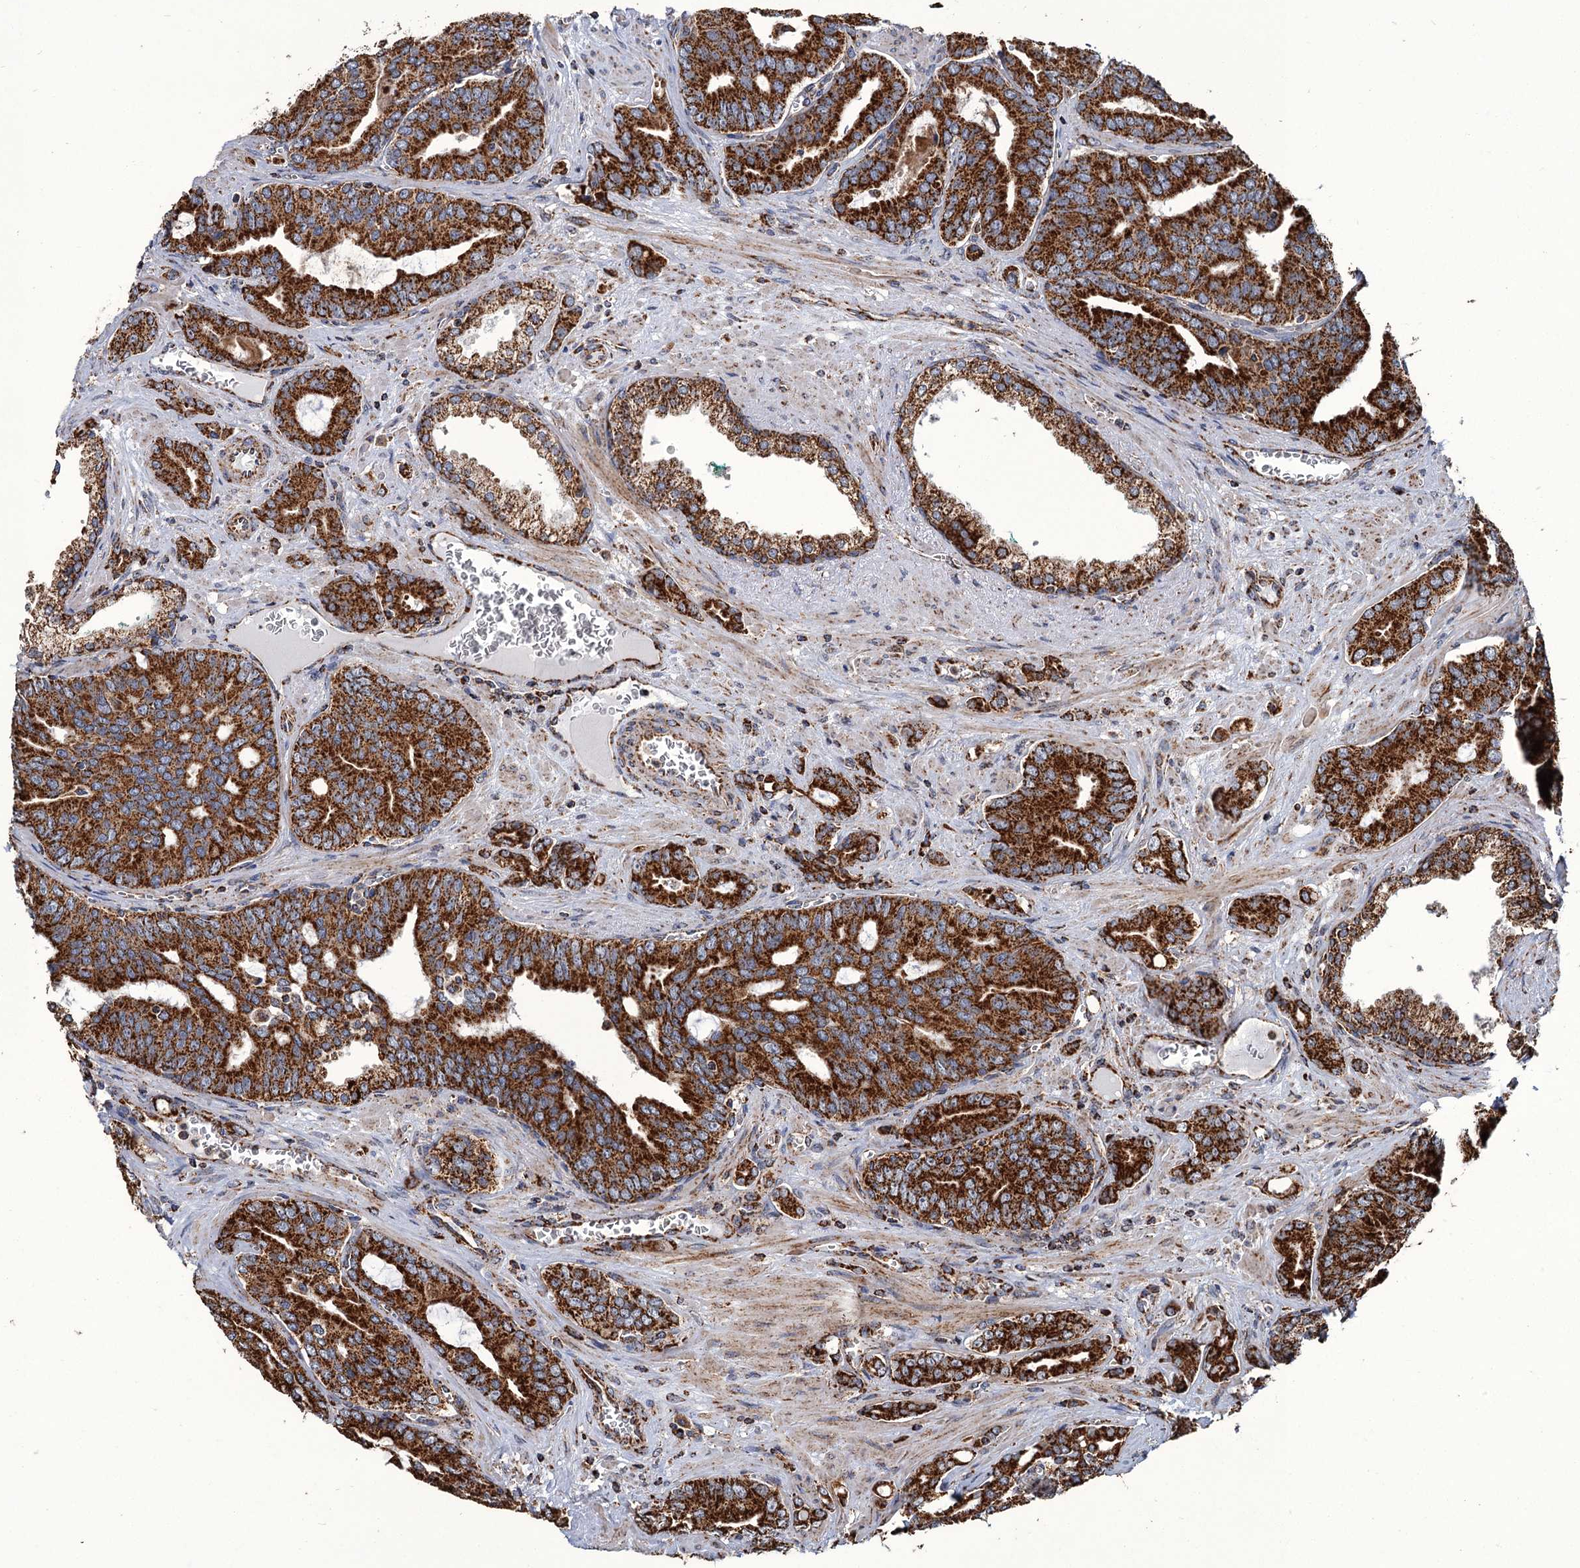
{"staining": {"intensity": "strong", "quantity": ">75%", "location": "cytoplasmic/membranous"}, "tissue": "prostate cancer", "cell_type": "Tumor cells", "image_type": "cancer", "snomed": [{"axis": "morphology", "description": "Adenocarcinoma, High grade"}, {"axis": "topography", "description": "Prostate"}], "caption": "The micrograph reveals staining of prostate cancer, revealing strong cytoplasmic/membranous protein staining (brown color) within tumor cells. (brown staining indicates protein expression, while blue staining denotes nuclei).", "gene": "APH1A", "patient": {"sex": "male", "age": 72}}